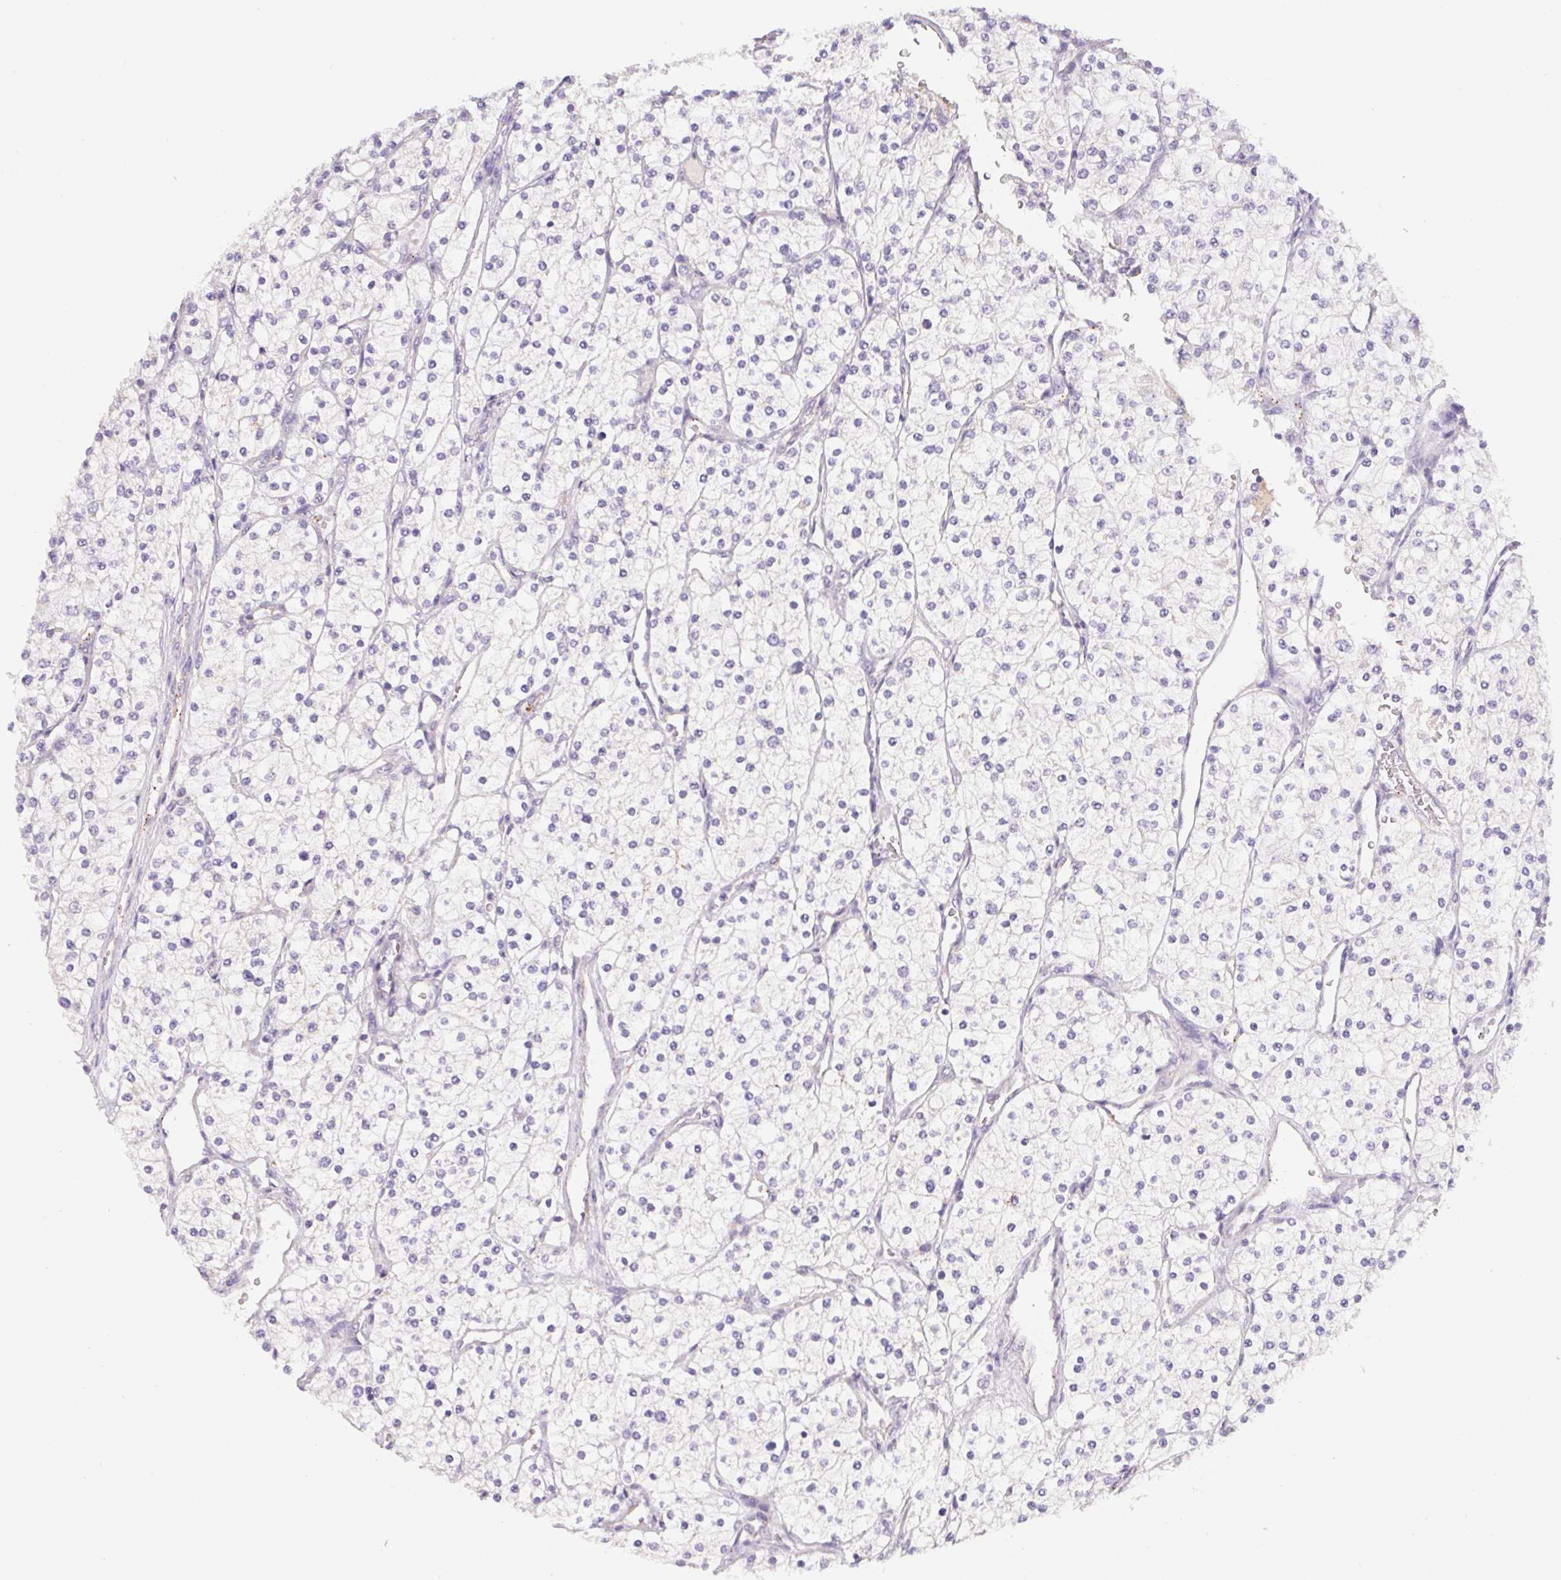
{"staining": {"intensity": "negative", "quantity": "none", "location": "none"}, "tissue": "renal cancer", "cell_type": "Tumor cells", "image_type": "cancer", "snomed": [{"axis": "morphology", "description": "Adenocarcinoma, NOS"}, {"axis": "topography", "description": "Kidney"}], "caption": "An immunohistochemistry (IHC) histopathology image of adenocarcinoma (renal) is shown. There is no staining in tumor cells of adenocarcinoma (renal).", "gene": "LPA", "patient": {"sex": "male", "age": 80}}